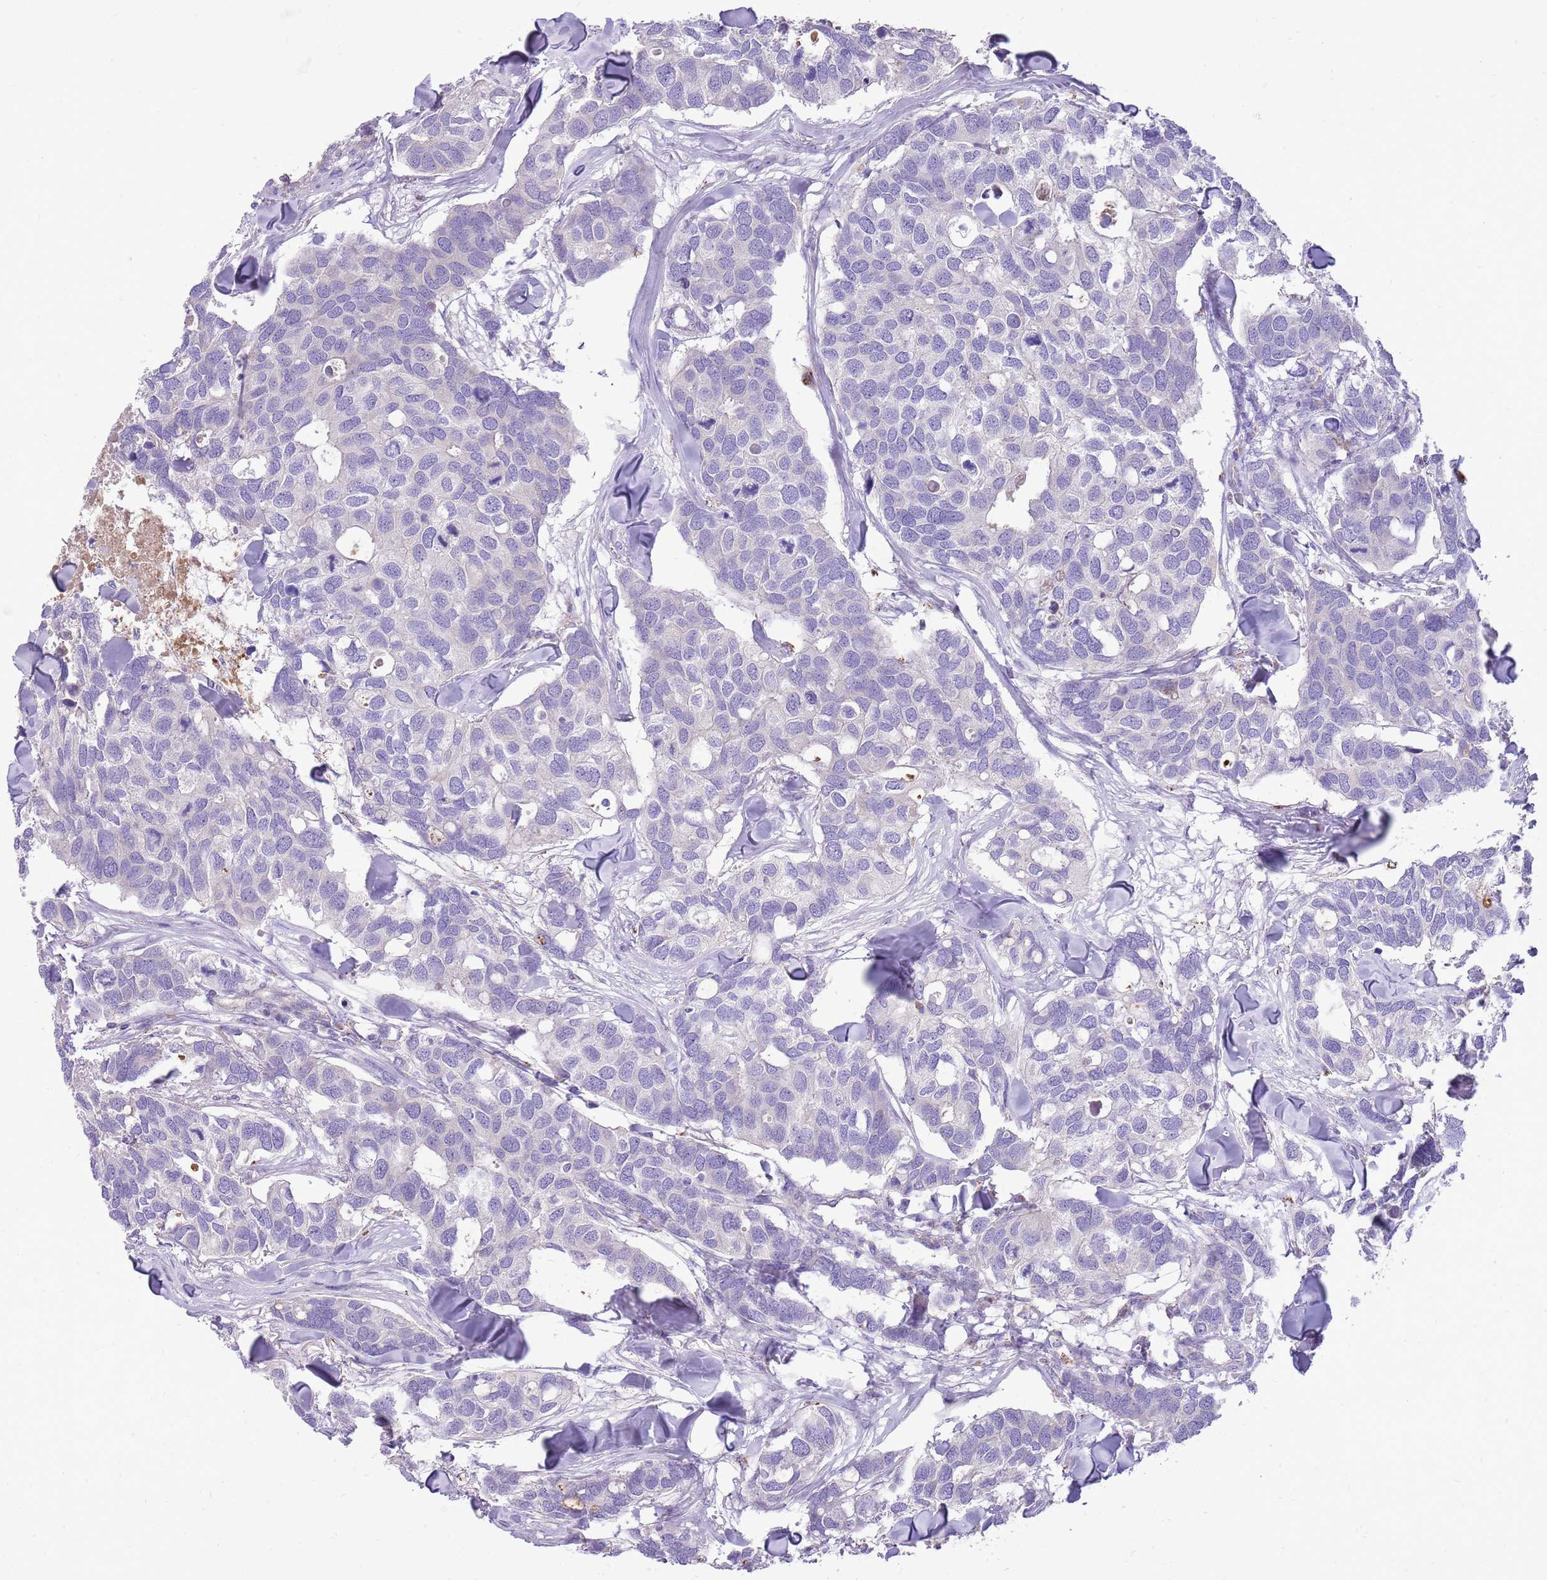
{"staining": {"intensity": "negative", "quantity": "none", "location": "none"}, "tissue": "breast cancer", "cell_type": "Tumor cells", "image_type": "cancer", "snomed": [{"axis": "morphology", "description": "Duct carcinoma"}, {"axis": "topography", "description": "Breast"}], "caption": "Immunohistochemical staining of breast cancer reveals no significant expression in tumor cells. The staining is performed using DAB (3,3'-diaminobenzidine) brown chromogen with nuclei counter-stained in using hematoxylin.", "gene": "NTN4", "patient": {"sex": "female", "age": 83}}